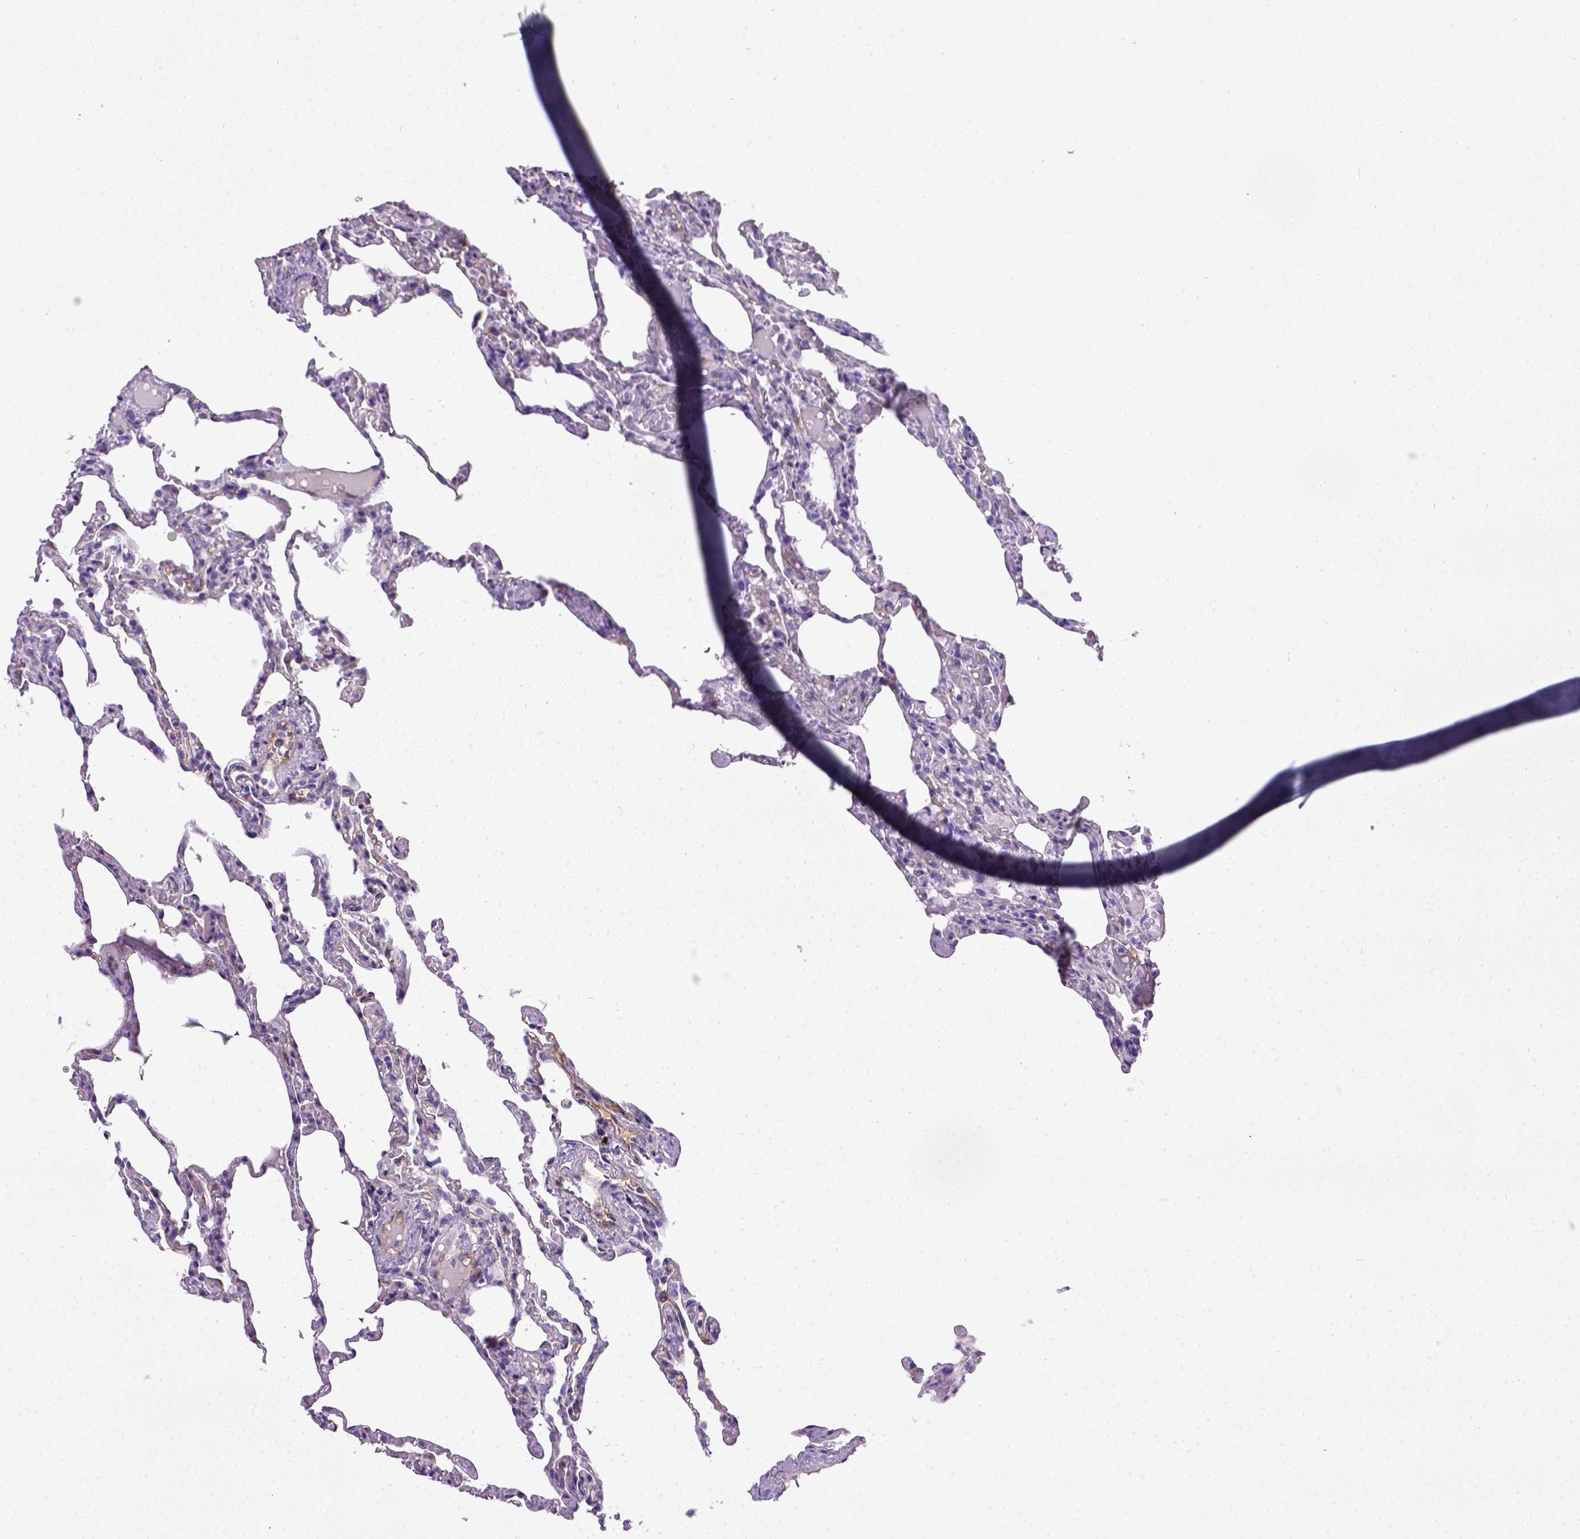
{"staining": {"intensity": "negative", "quantity": "none", "location": "none"}, "tissue": "lung", "cell_type": "Alveolar cells", "image_type": "normal", "snomed": [{"axis": "morphology", "description": "Normal tissue, NOS"}, {"axis": "topography", "description": "Lung"}], "caption": "Immunohistochemistry (IHC) of unremarkable lung demonstrates no positivity in alveolar cells.", "gene": "ENG", "patient": {"sex": "female", "age": 43}}